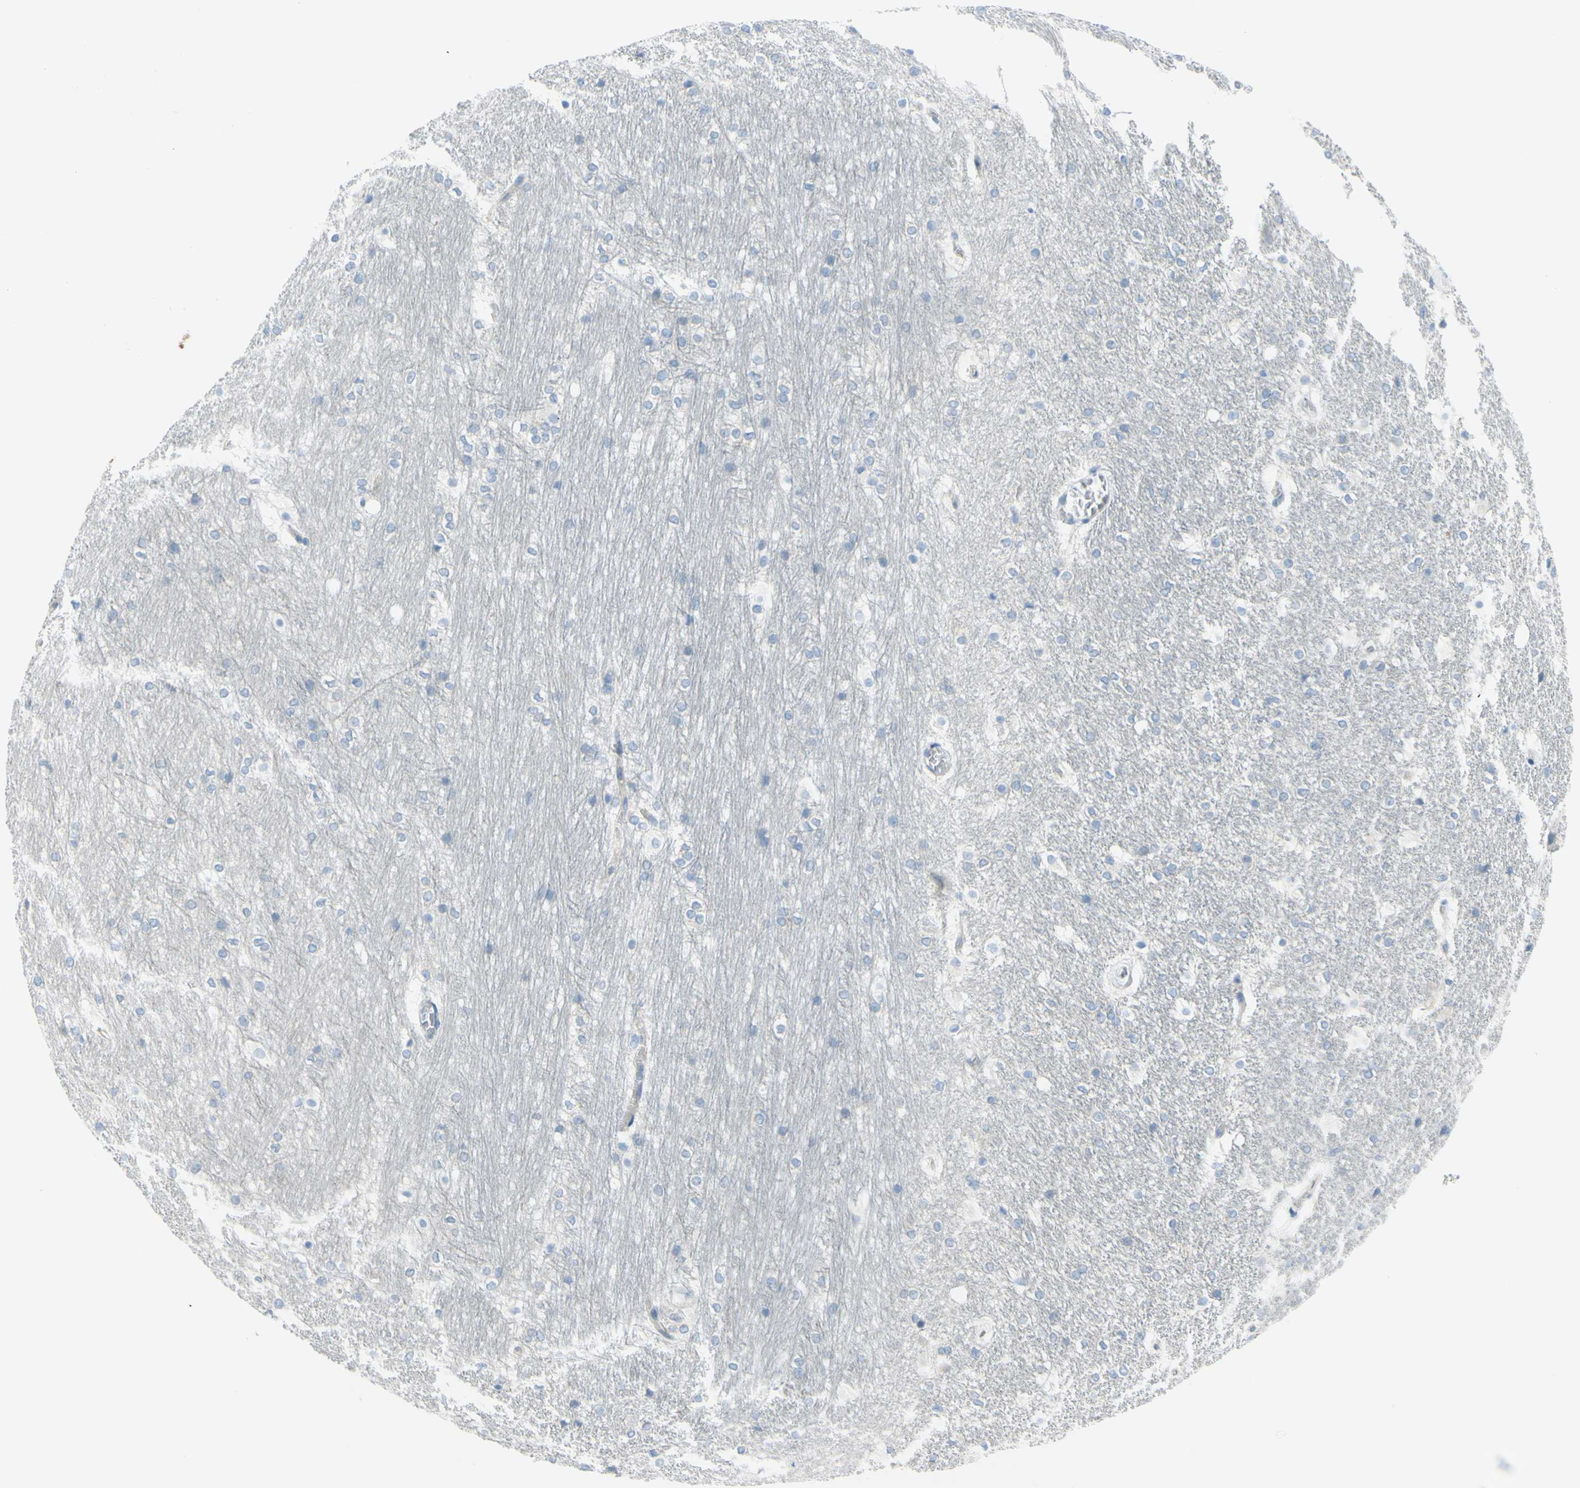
{"staining": {"intensity": "negative", "quantity": "none", "location": "none"}, "tissue": "hippocampus", "cell_type": "Glial cells", "image_type": "normal", "snomed": [{"axis": "morphology", "description": "Normal tissue, NOS"}, {"axis": "topography", "description": "Hippocampus"}], "caption": "Micrograph shows no protein expression in glial cells of benign hippocampus.", "gene": "FRMD4B", "patient": {"sex": "female", "age": 19}}